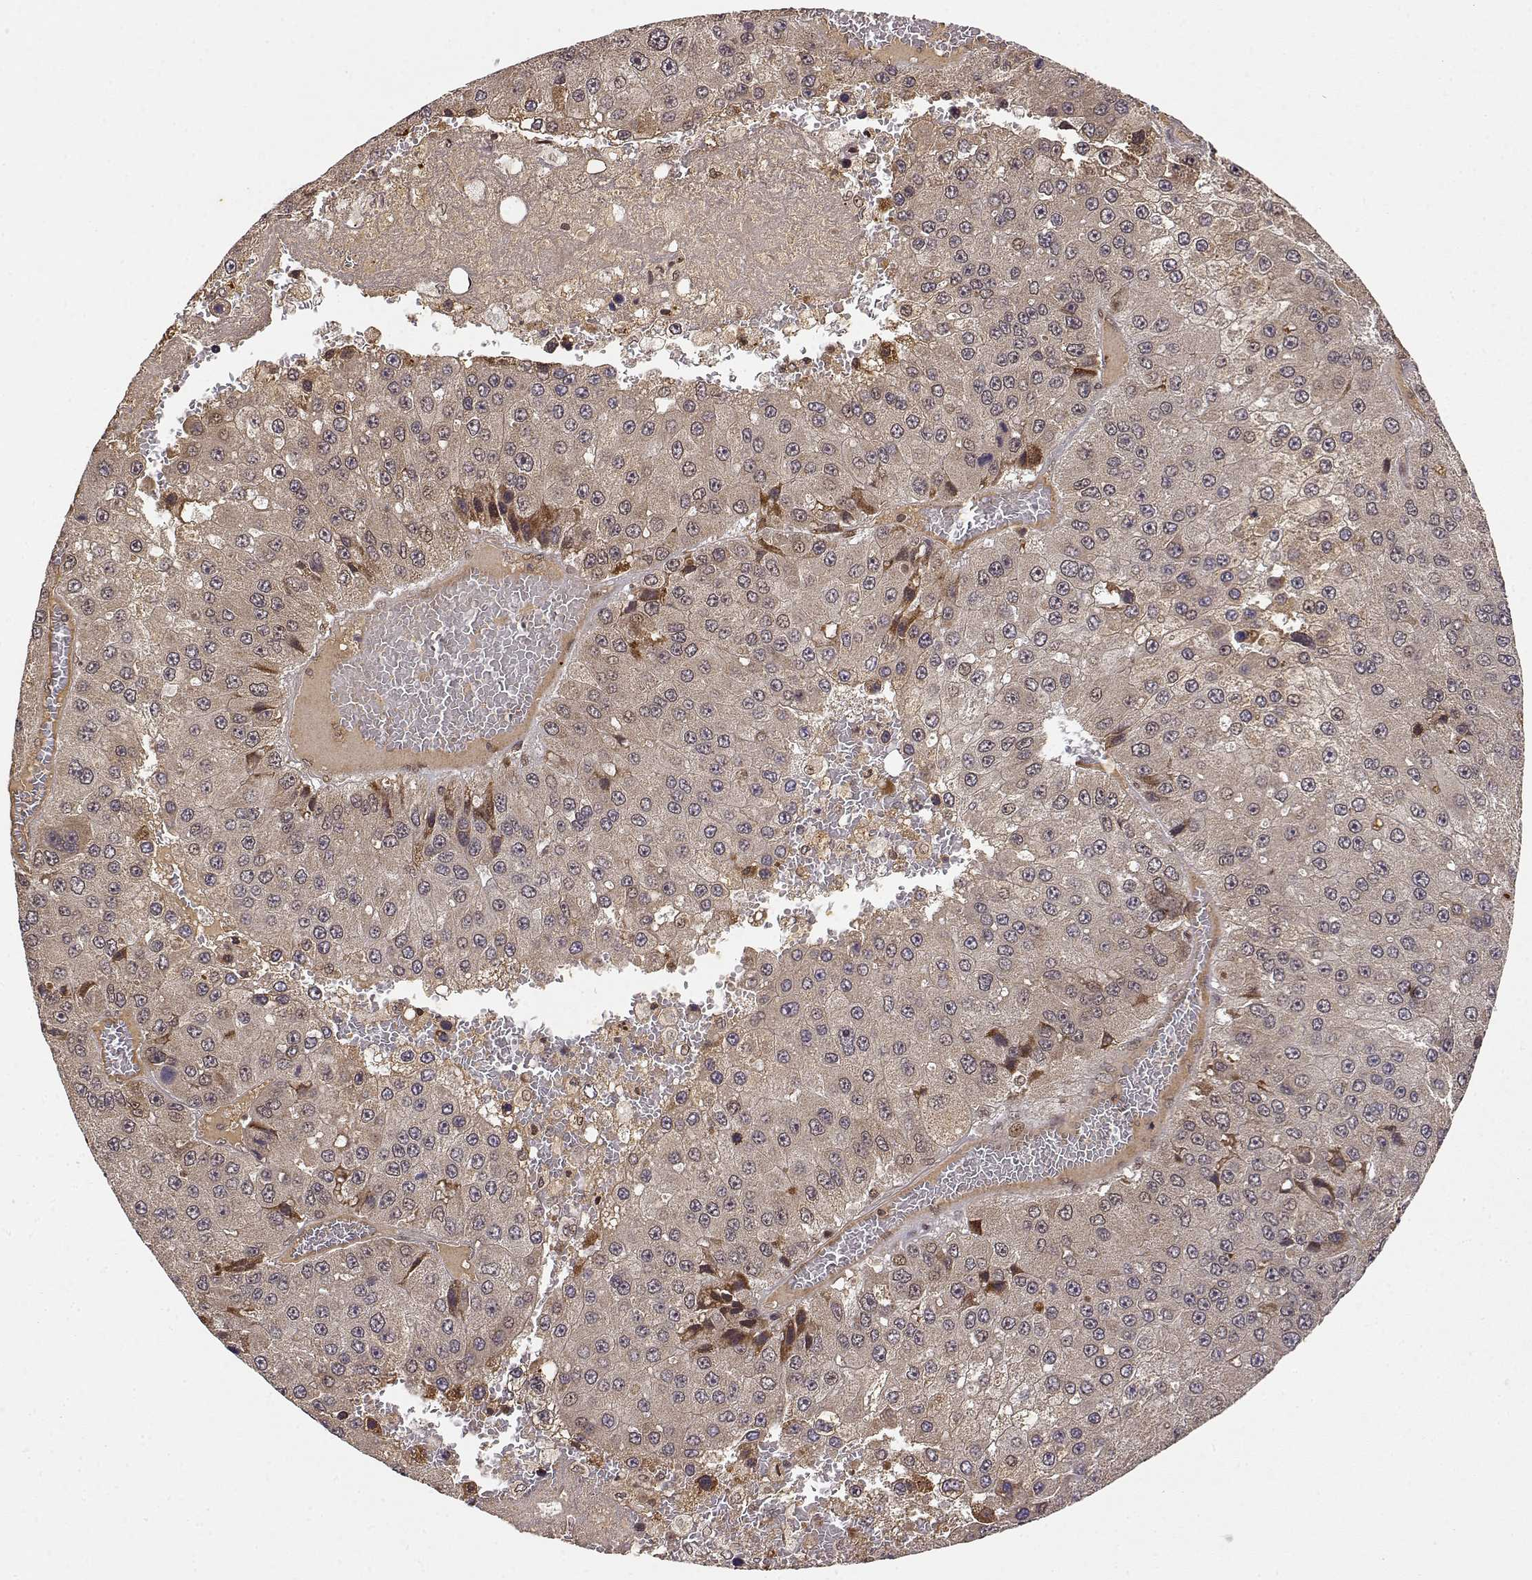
{"staining": {"intensity": "weak", "quantity": ">75%", "location": "cytoplasmic/membranous"}, "tissue": "liver cancer", "cell_type": "Tumor cells", "image_type": "cancer", "snomed": [{"axis": "morphology", "description": "Carcinoma, Hepatocellular, NOS"}, {"axis": "topography", "description": "Liver"}], "caption": "Human liver cancer stained for a protein (brown) reveals weak cytoplasmic/membranous positive positivity in approximately >75% of tumor cells.", "gene": "MAEA", "patient": {"sex": "female", "age": 73}}